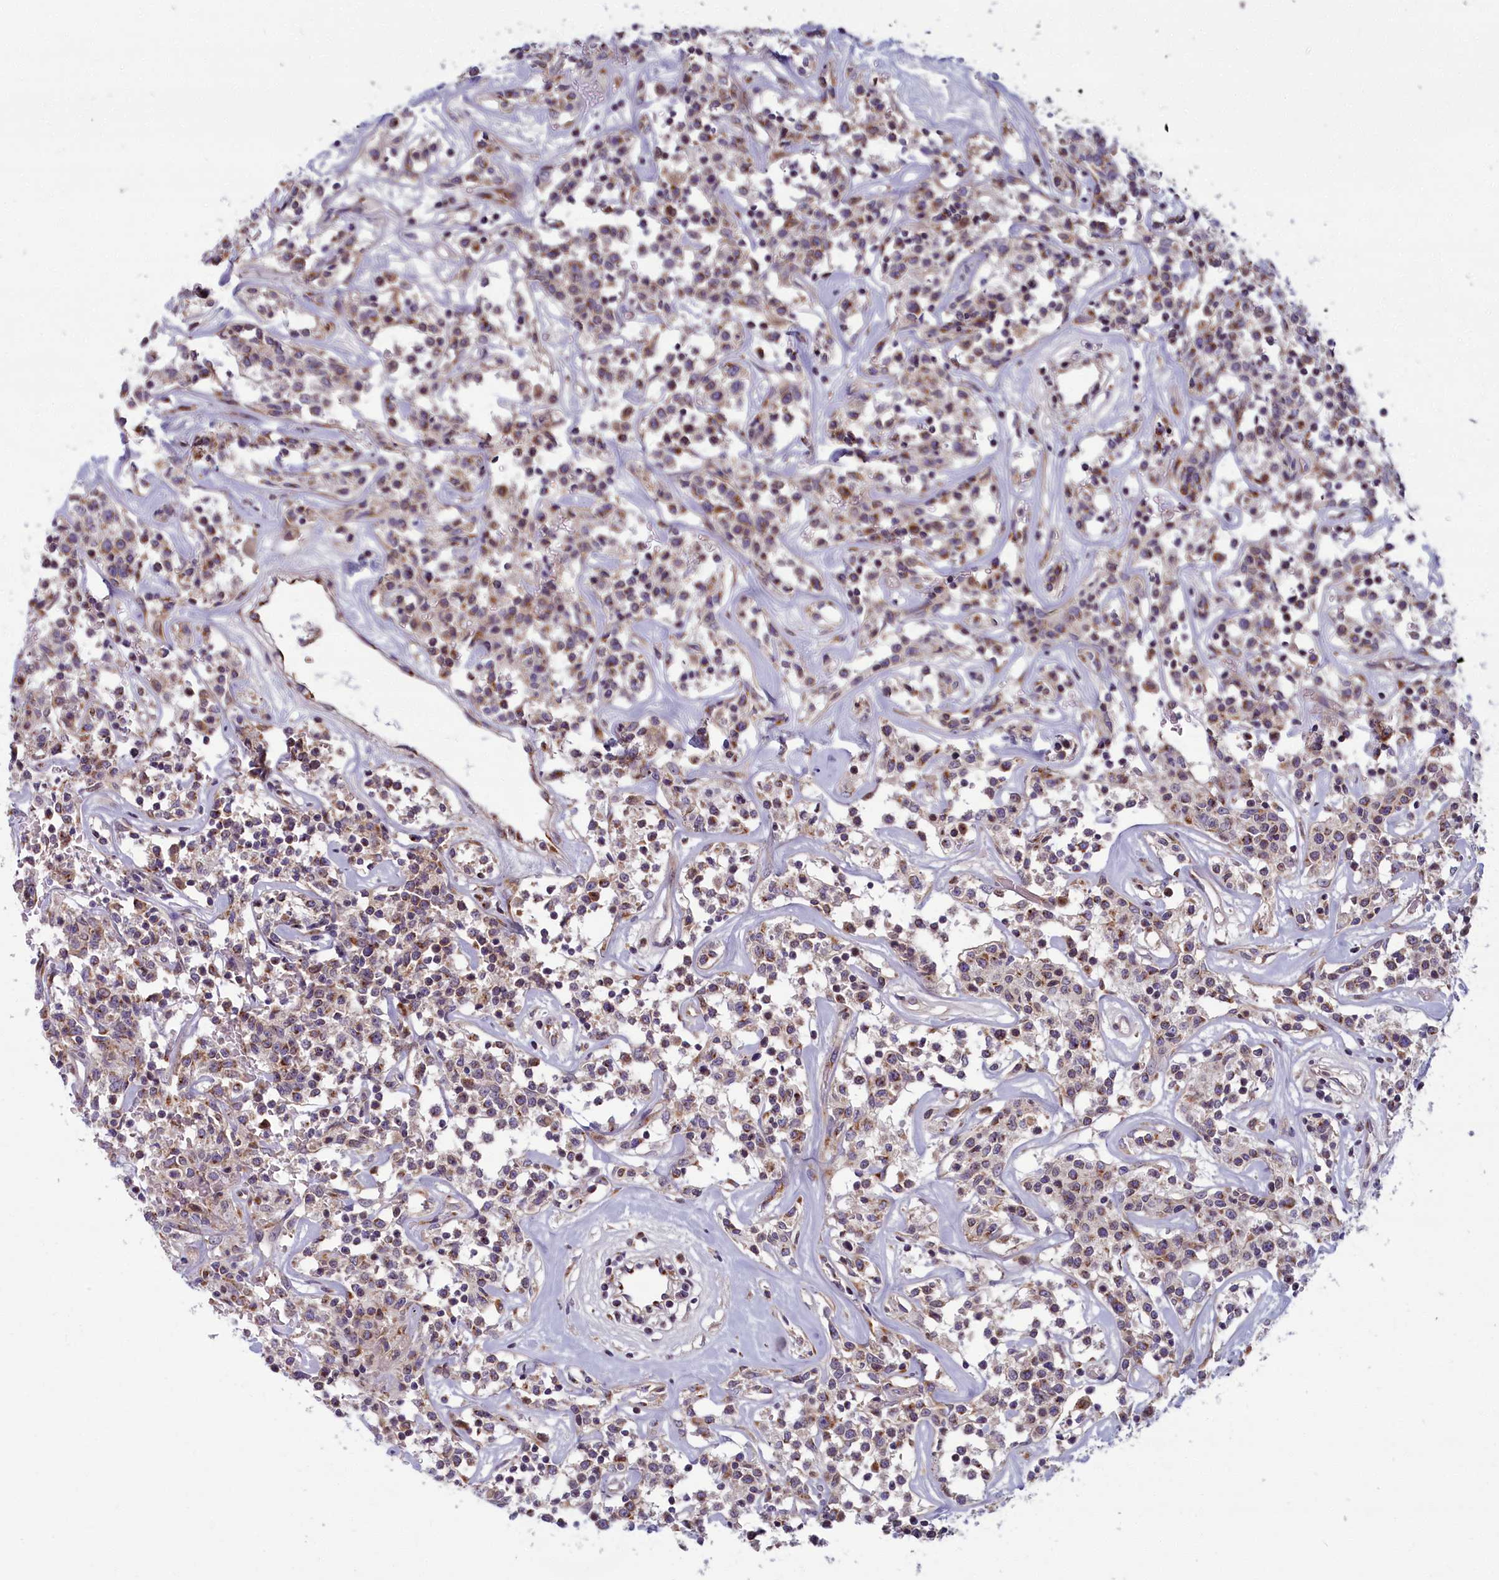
{"staining": {"intensity": "weak", "quantity": "25%-75%", "location": "cytoplasmic/membranous"}, "tissue": "lymphoma", "cell_type": "Tumor cells", "image_type": "cancer", "snomed": [{"axis": "morphology", "description": "Malignant lymphoma, non-Hodgkin's type, Low grade"}, {"axis": "topography", "description": "Small intestine"}], "caption": "The micrograph displays staining of lymphoma, revealing weak cytoplasmic/membranous protein expression (brown color) within tumor cells. (IHC, brightfield microscopy, high magnification).", "gene": "BLVRB", "patient": {"sex": "female", "age": 59}}